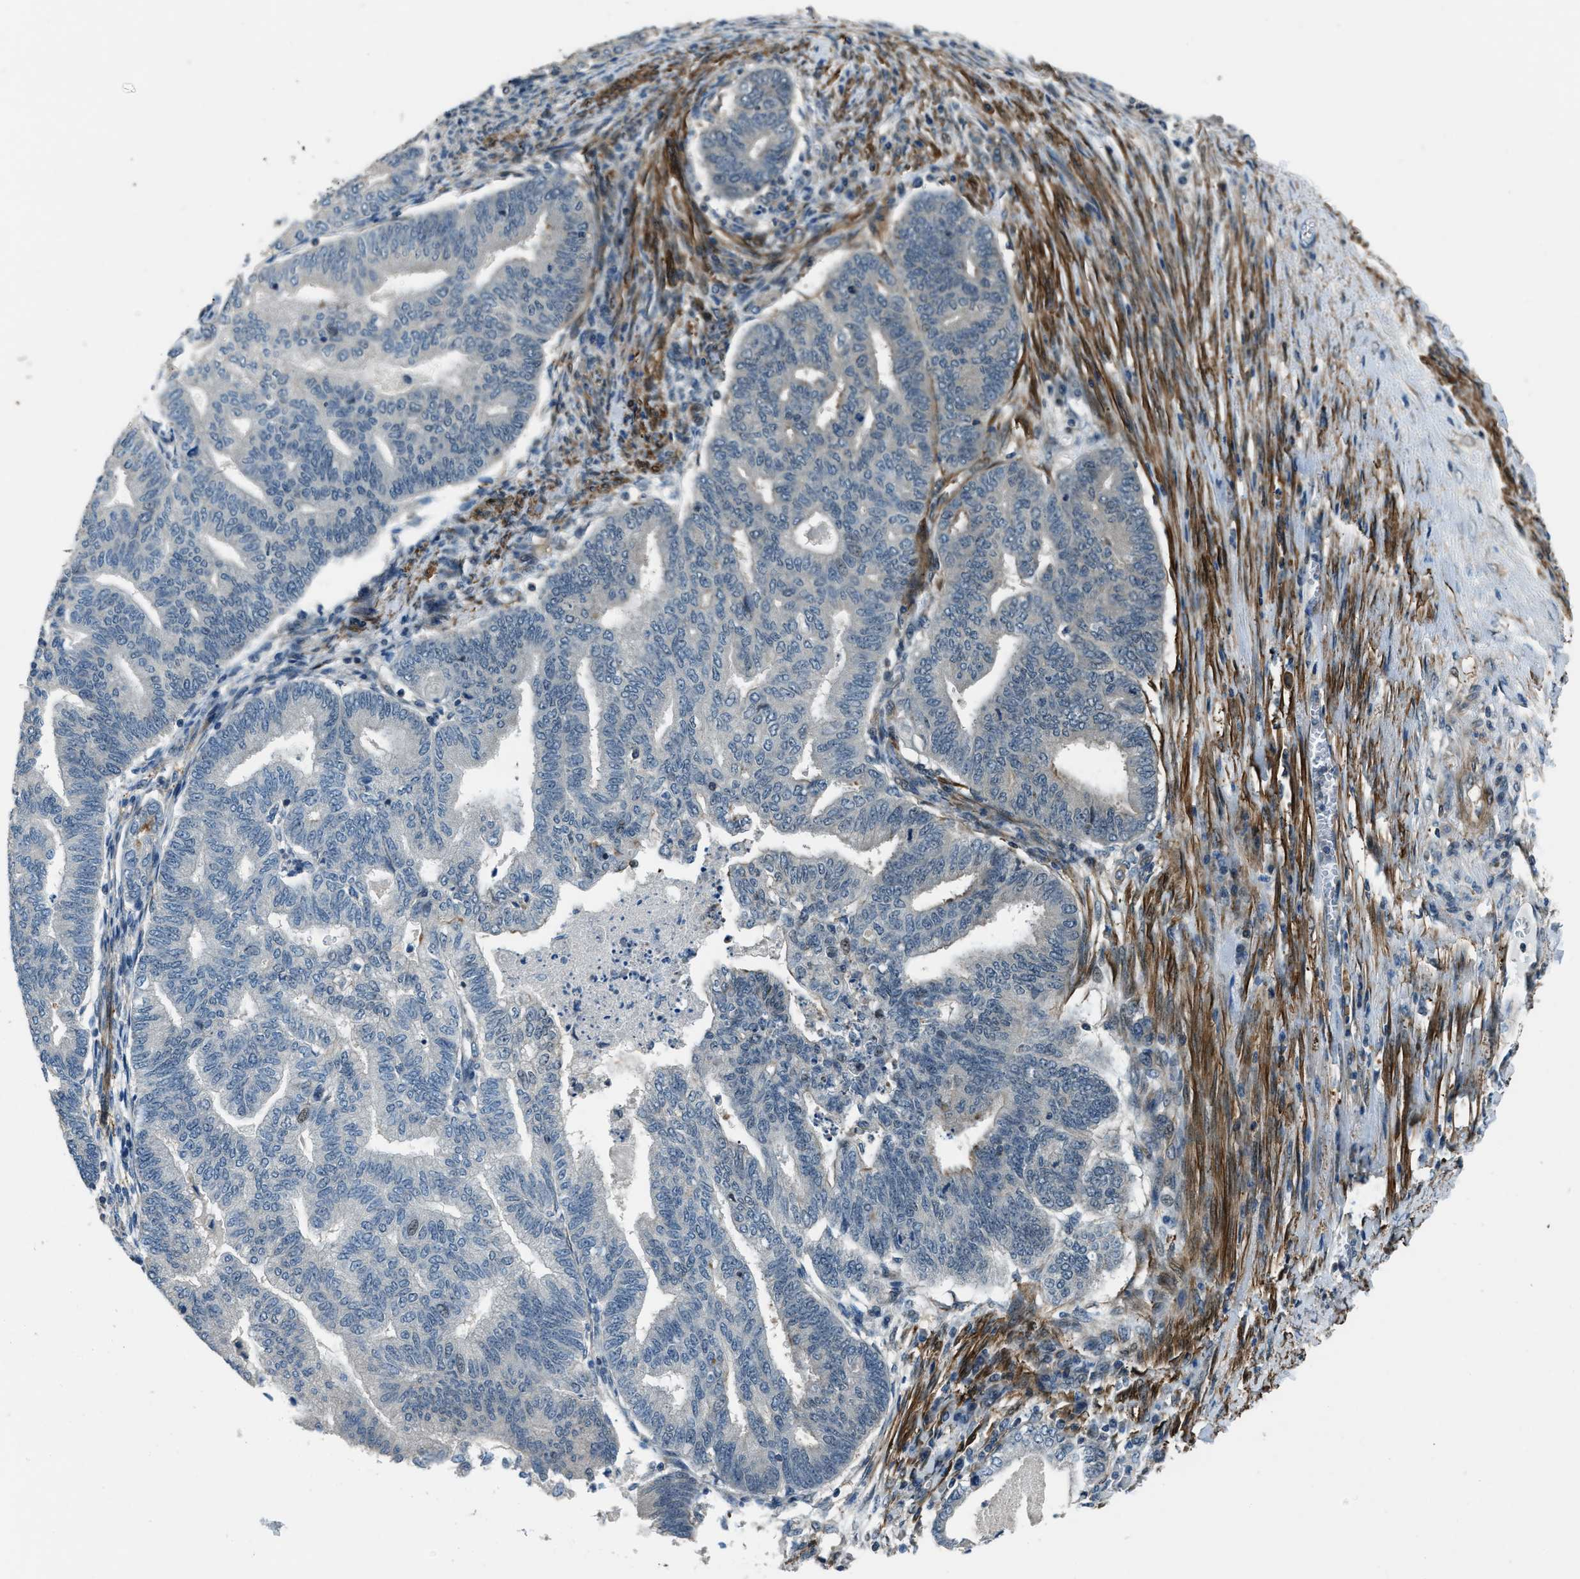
{"staining": {"intensity": "negative", "quantity": "none", "location": "none"}, "tissue": "endometrial cancer", "cell_type": "Tumor cells", "image_type": "cancer", "snomed": [{"axis": "morphology", "description": "Polyp, NOS"}, {"axis": "morphology", "description": "Adenocarcinoma, NOS"}, {"axis": "morphology", "description": "Adenoma, NOS"}, {"axis": "topography", "description": "Endometrium"}], "caption": "Tumor cells show no significant protein expression in adenocarcinoma (endometrial).", "gene": "NUDCD3", "patient": {"sex": "female", "age": 79}}